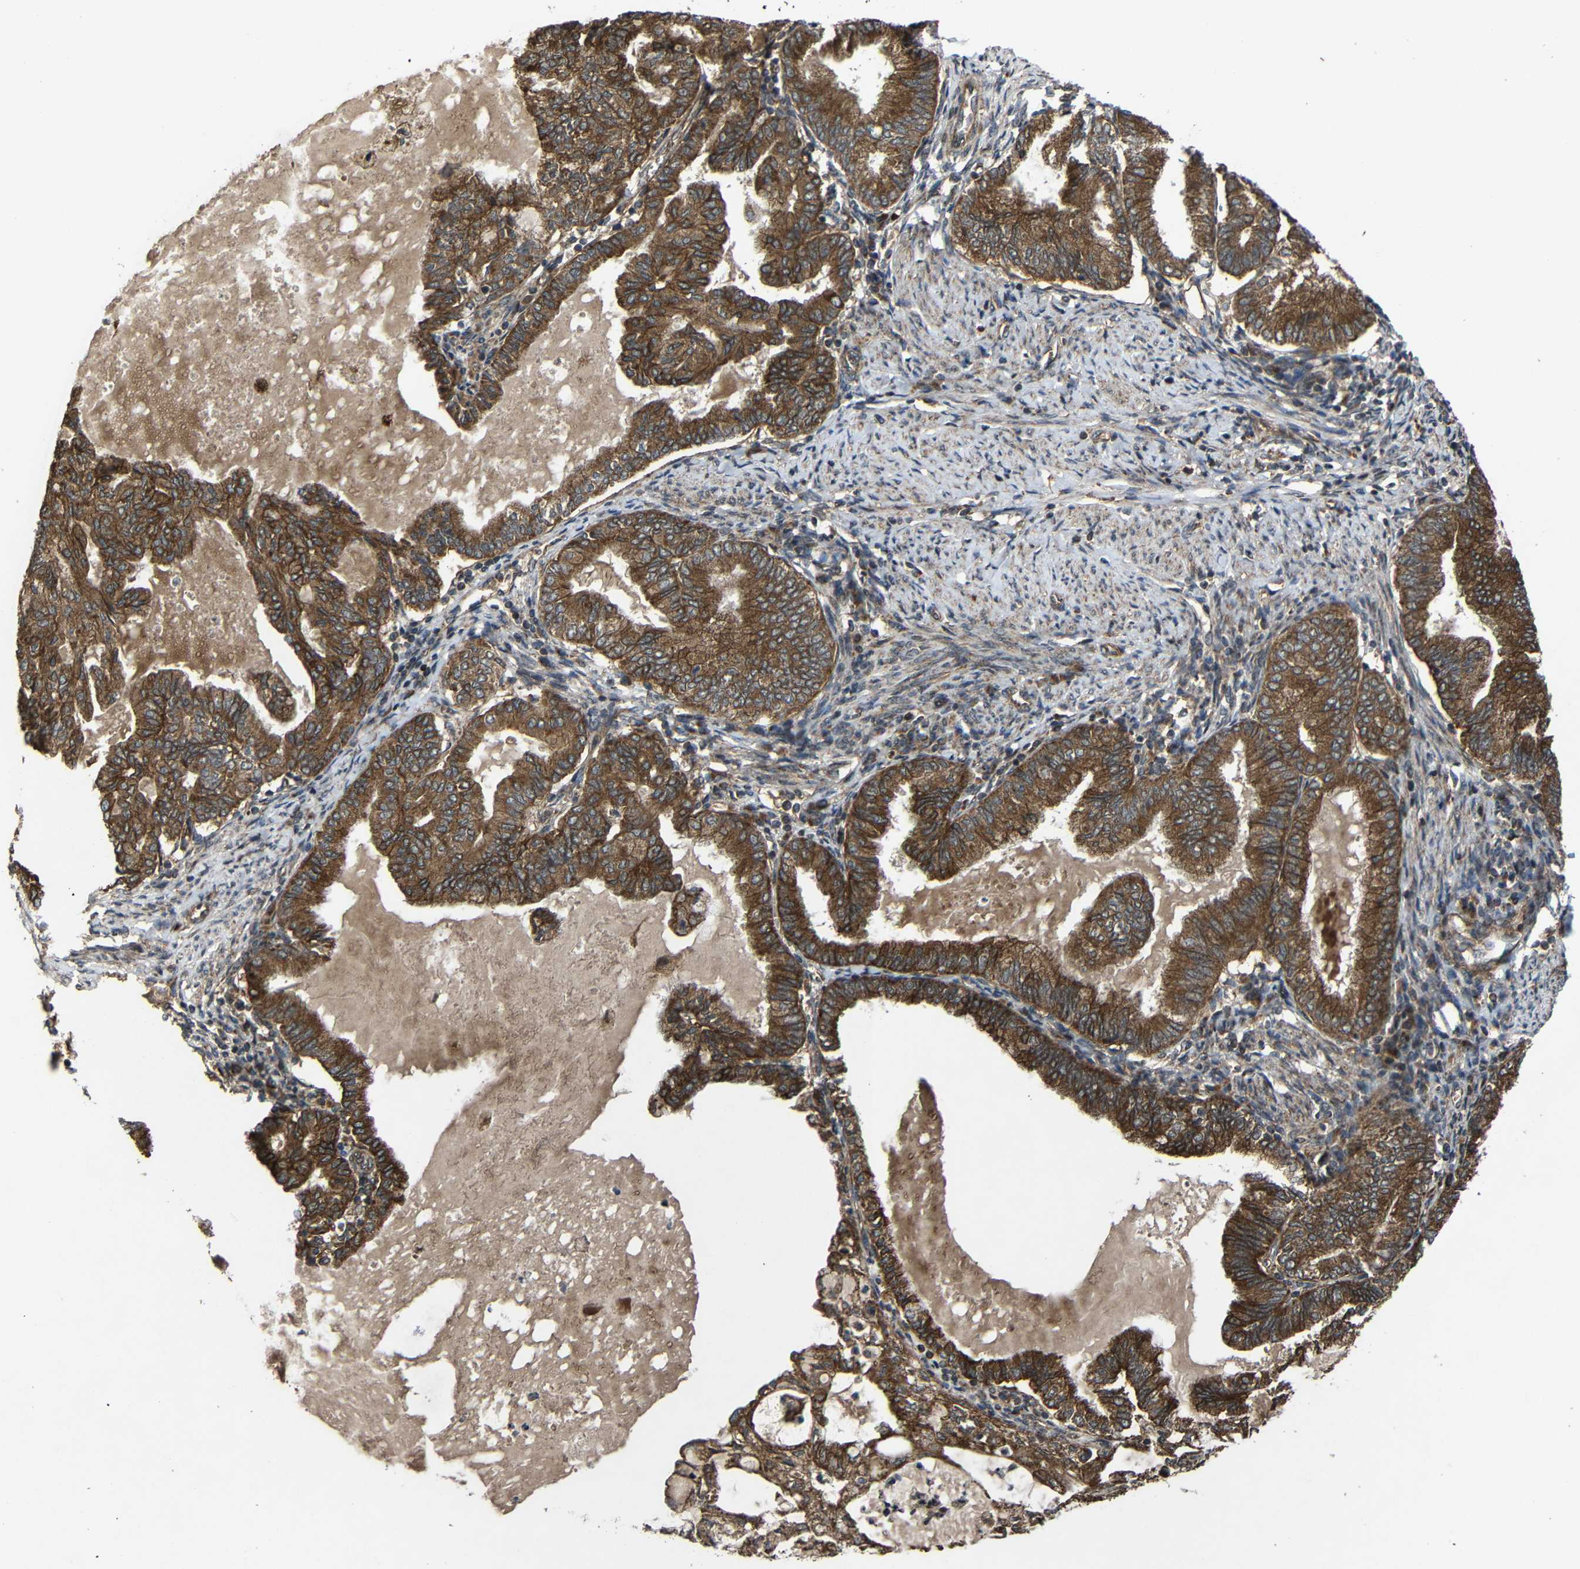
{"staining": {"intensity": "strong", "quantity": ">75%", "location": "cytoplasmic/membranous"}, "tissue": "endometrial cancer", "cell_type": "Tumor cells", "image_type": "cancer", "snomed": [{"axis": "morphology", "description": "Adenocarcinoma, NOS"}, {"axis": "topography", "description": "Endometrium"}], "caption": "IHC (DAB) staining of endometrial adenocarcinoma reveals strong cytoplasmic/membranous protein expression in about >75% of tumor cells.", "gene": "C1GALT1", "patient": {"sex": "female", "age": 86}}